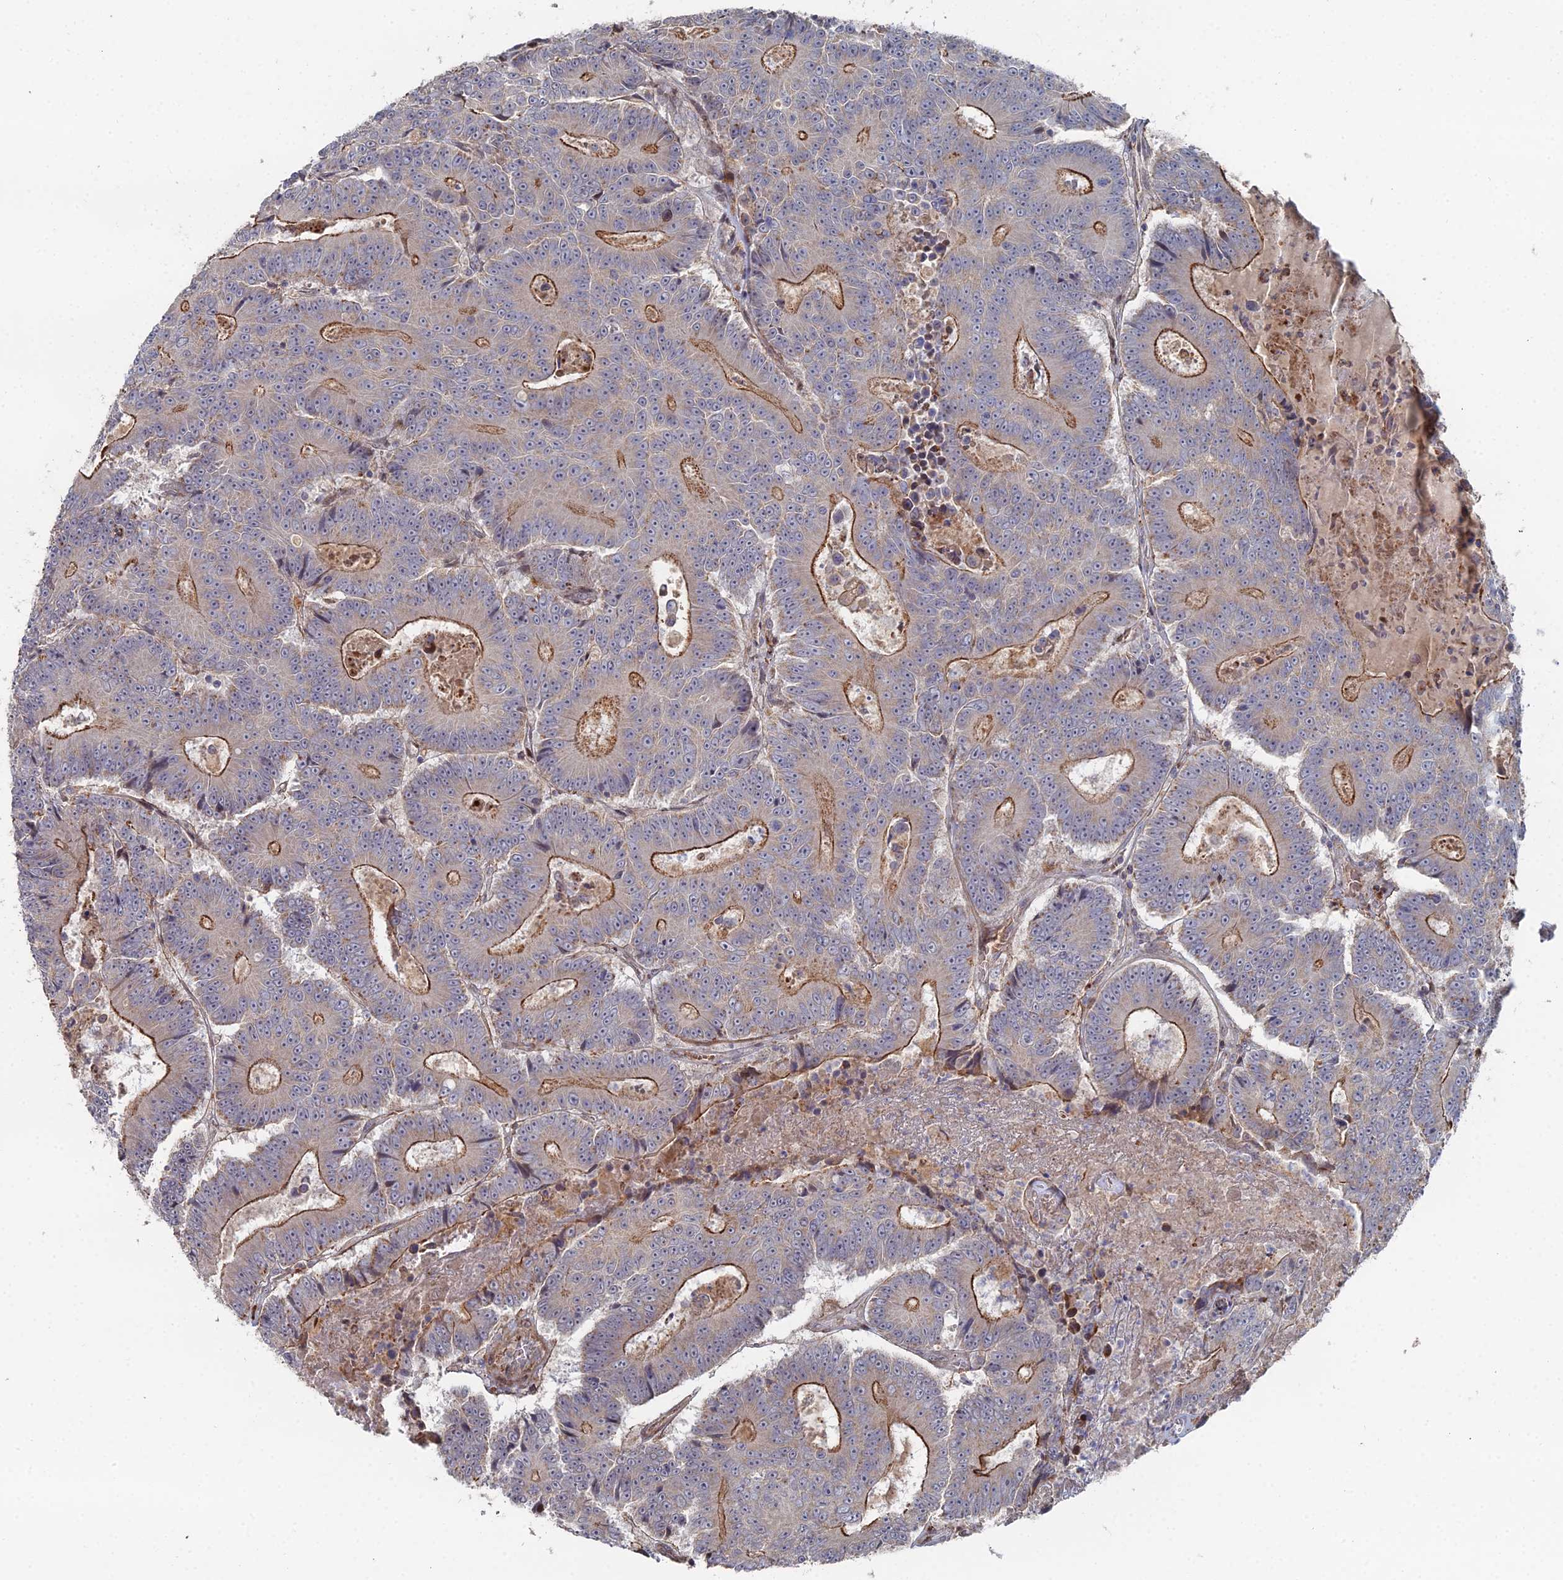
{"staining": {"intensity": "moderate", "quantity": "<25%", "location": "cytoplasmic/membranous"}, "tissue": "colorectal cancer", "cell_type": "Tumor cells", "image_type": "cancer", "snomed": [{"axis": "morphology", "description": "Adenocarcinoma, NOS"}, {"axis": "topography", "description": "Colon"}], "caption": "Colorectal adenocarcinoma stained with a protein marker displays moderate staining in tumor cells.", "gene": "SGMS1", "patient": {"sex": "male", "age": 83}}